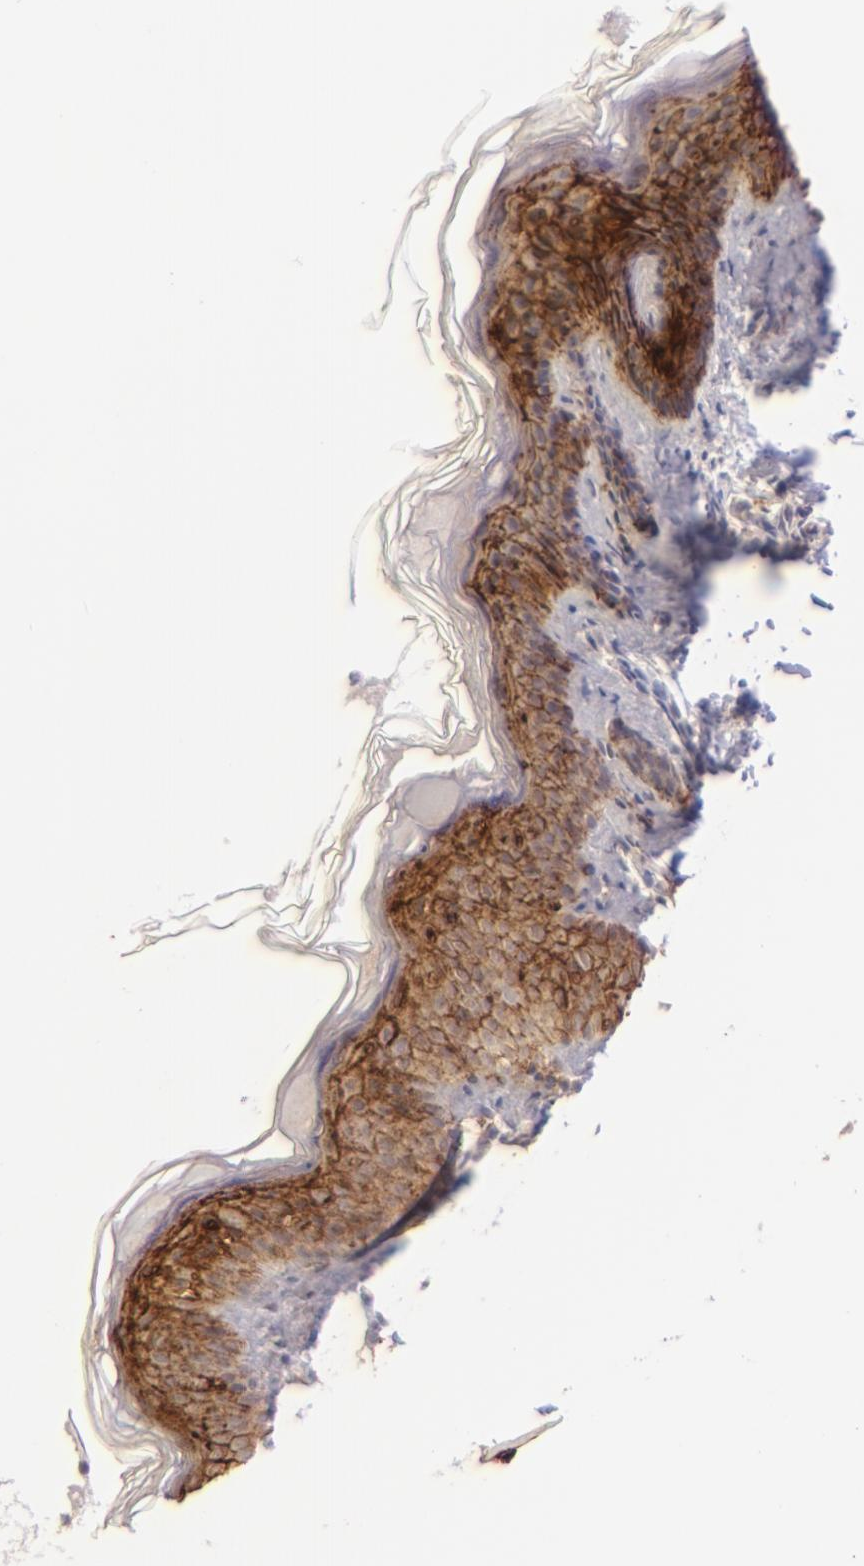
{"staining": {"intensity": "negative", "quantity": "none", "location": "none"}, "tissue": "skin", "cell_type": "Fibroblasts", "image_type": "normal", "snomed": [{"axis": "morphology", "description": "Normal tissue, NOS"}, {"axis": "topography", "description": "Skin"}], "caption": "An IHC image of unremarkable skin is shown. There is no staining in fibroblasts of skin. The staining was performed using DAB to visualize the protein expression in brown, while the nuclei were stained in blue with hematoxylin (Magnification: 20x).", "gene": "CLDN1", "patient": {"sex": "female", "age": 4}}